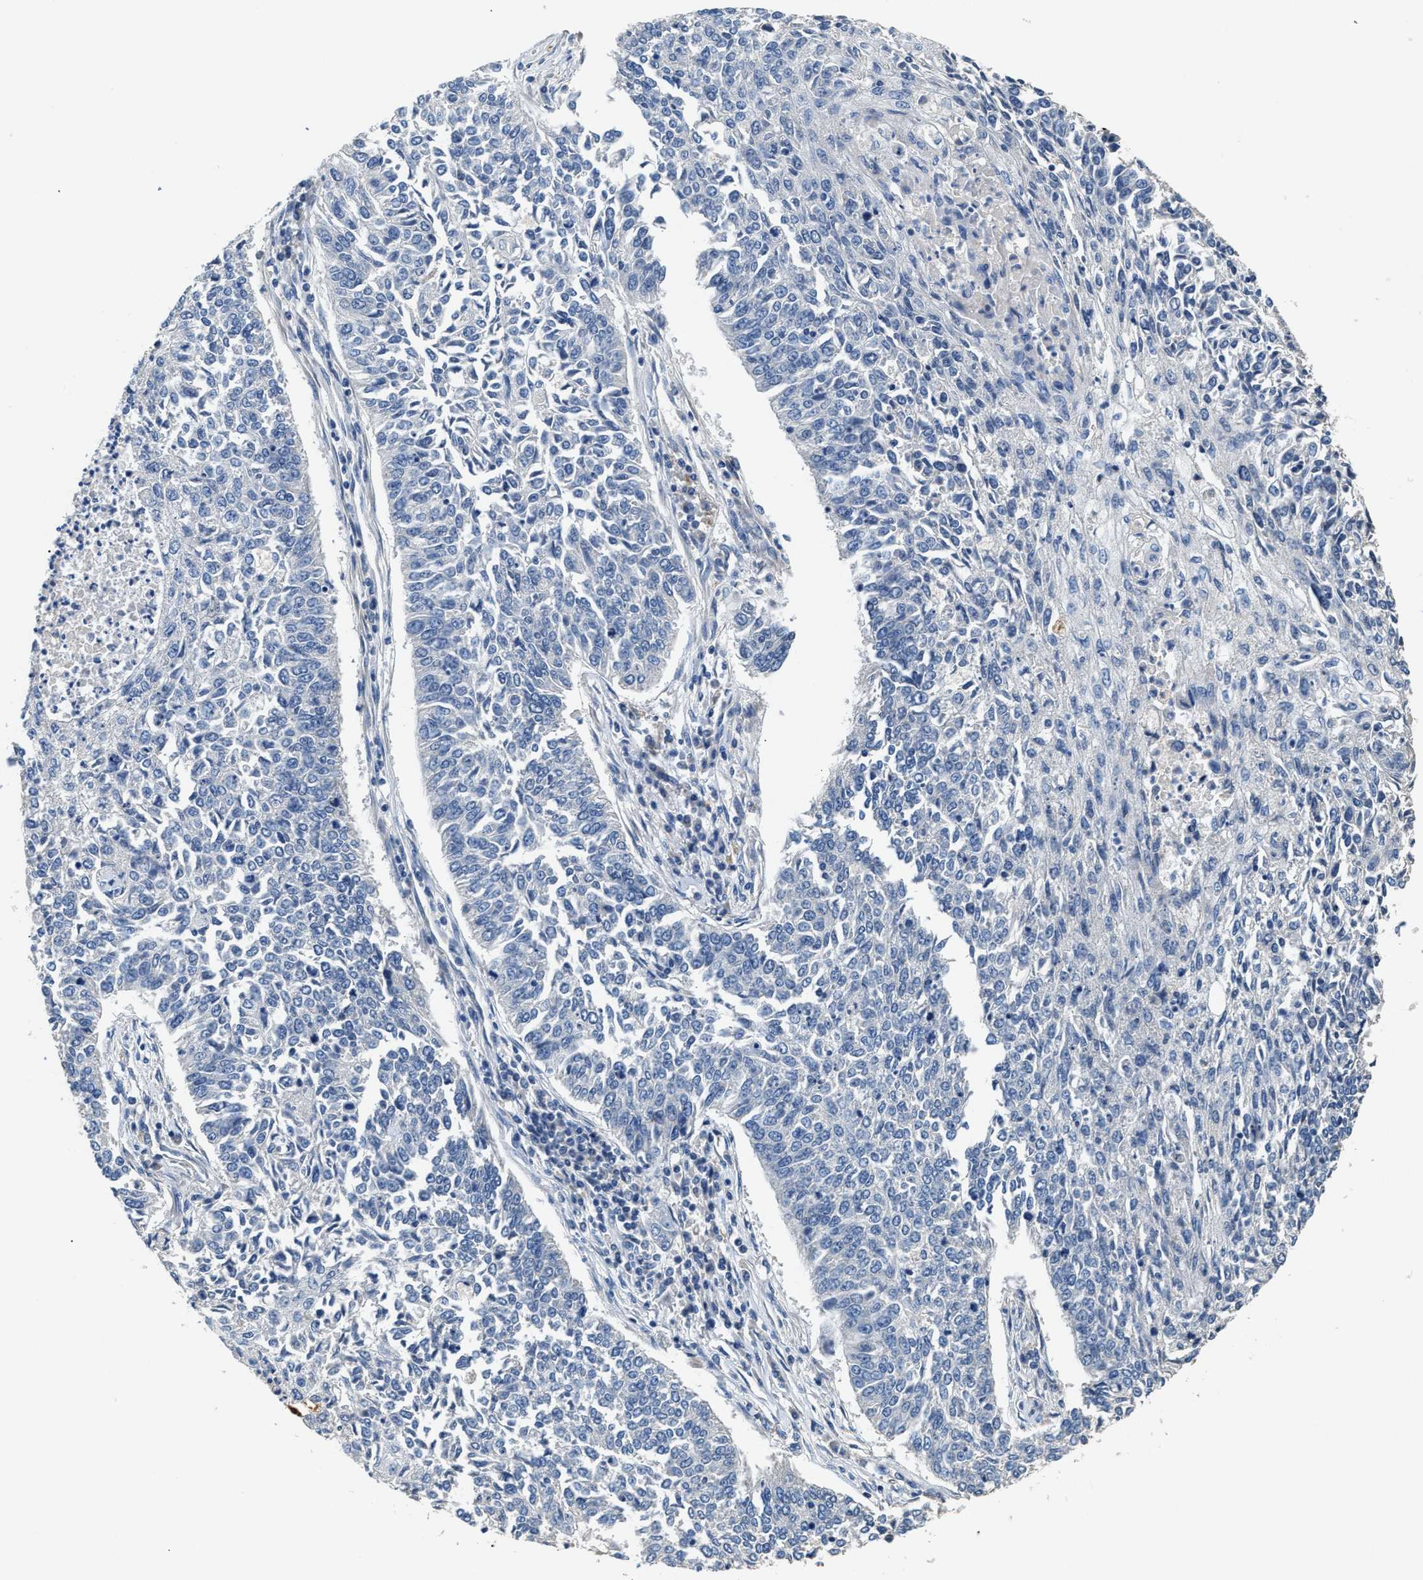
{"staining": {"intensity": "negative", "quantity": "none", "location": "none"}, "tissue": "lung cancer", "cell_type": "Tumor cells", "image_type": "cancer", "snomed": [{"axis": "morphology", "description": "Normal tissue, NOS"}, {"axis": "morphology", "description": "Squamous cell carcinoma, NOS"}, {"axis": "topography", "description": "Cartilage tissue"}, {"axis": "topography", "description": "Bronchus"}, {"axis": "topography", "description": "Lung"}], "caption": "Immunohistochemistry photomicrograph of lung cancer stained for a protein (brown), which demonstrates no expression in tumor cells.", "gene": "IL17RC", "patient": {"sex": "female", "age": 49}}